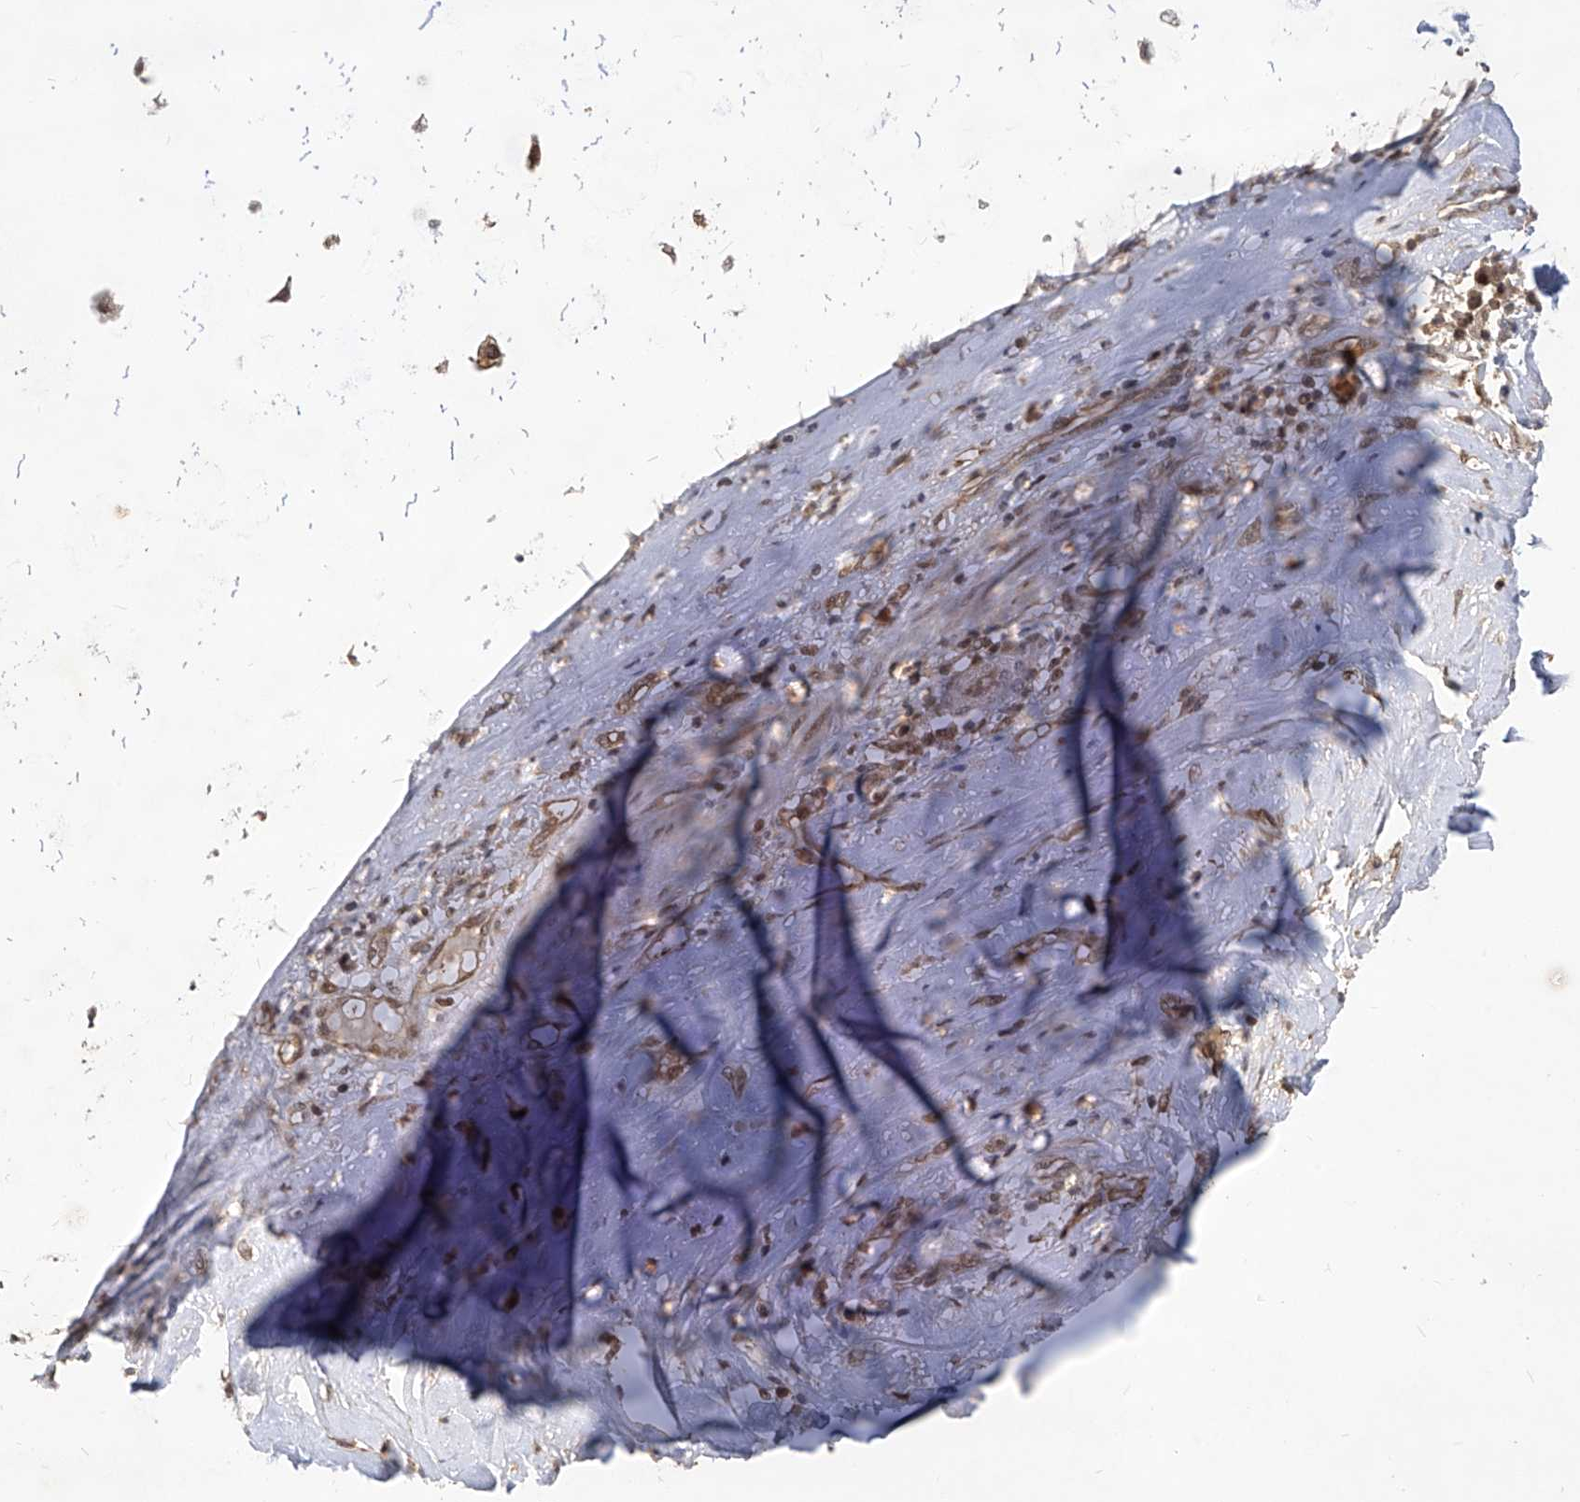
{"staining": {"intensity": "weak", "quantity": "25%-75%", "location": "cytoplasmic/membranous"}, "tissue": "adipose tissue", "cell_type": "Adipocytes", "image_type": "normal", "snomed": [{"axis": "morphology", "description": "Normal tissue, NOS"}, {"axis": "morphology", "description": "Basal cell carcinoma"}, {"axis": "topography", "description": "Cartilage tissue"}, {"axis": "topography", "description": "Nasopharynx"}, {"axis": "topography", "description": "Oral tissue"}], "caption": "Protein expression analysis of unremarkable human adipose tissue reveals weak cytoplasmic/membranous positivity in approximately 25%-75% of adipocytes. (DAB IHC, brown staining for protein, blue staining for nuclei).", "gene": "PSMB1", "patient": {"sex": "female", "age": 77}}